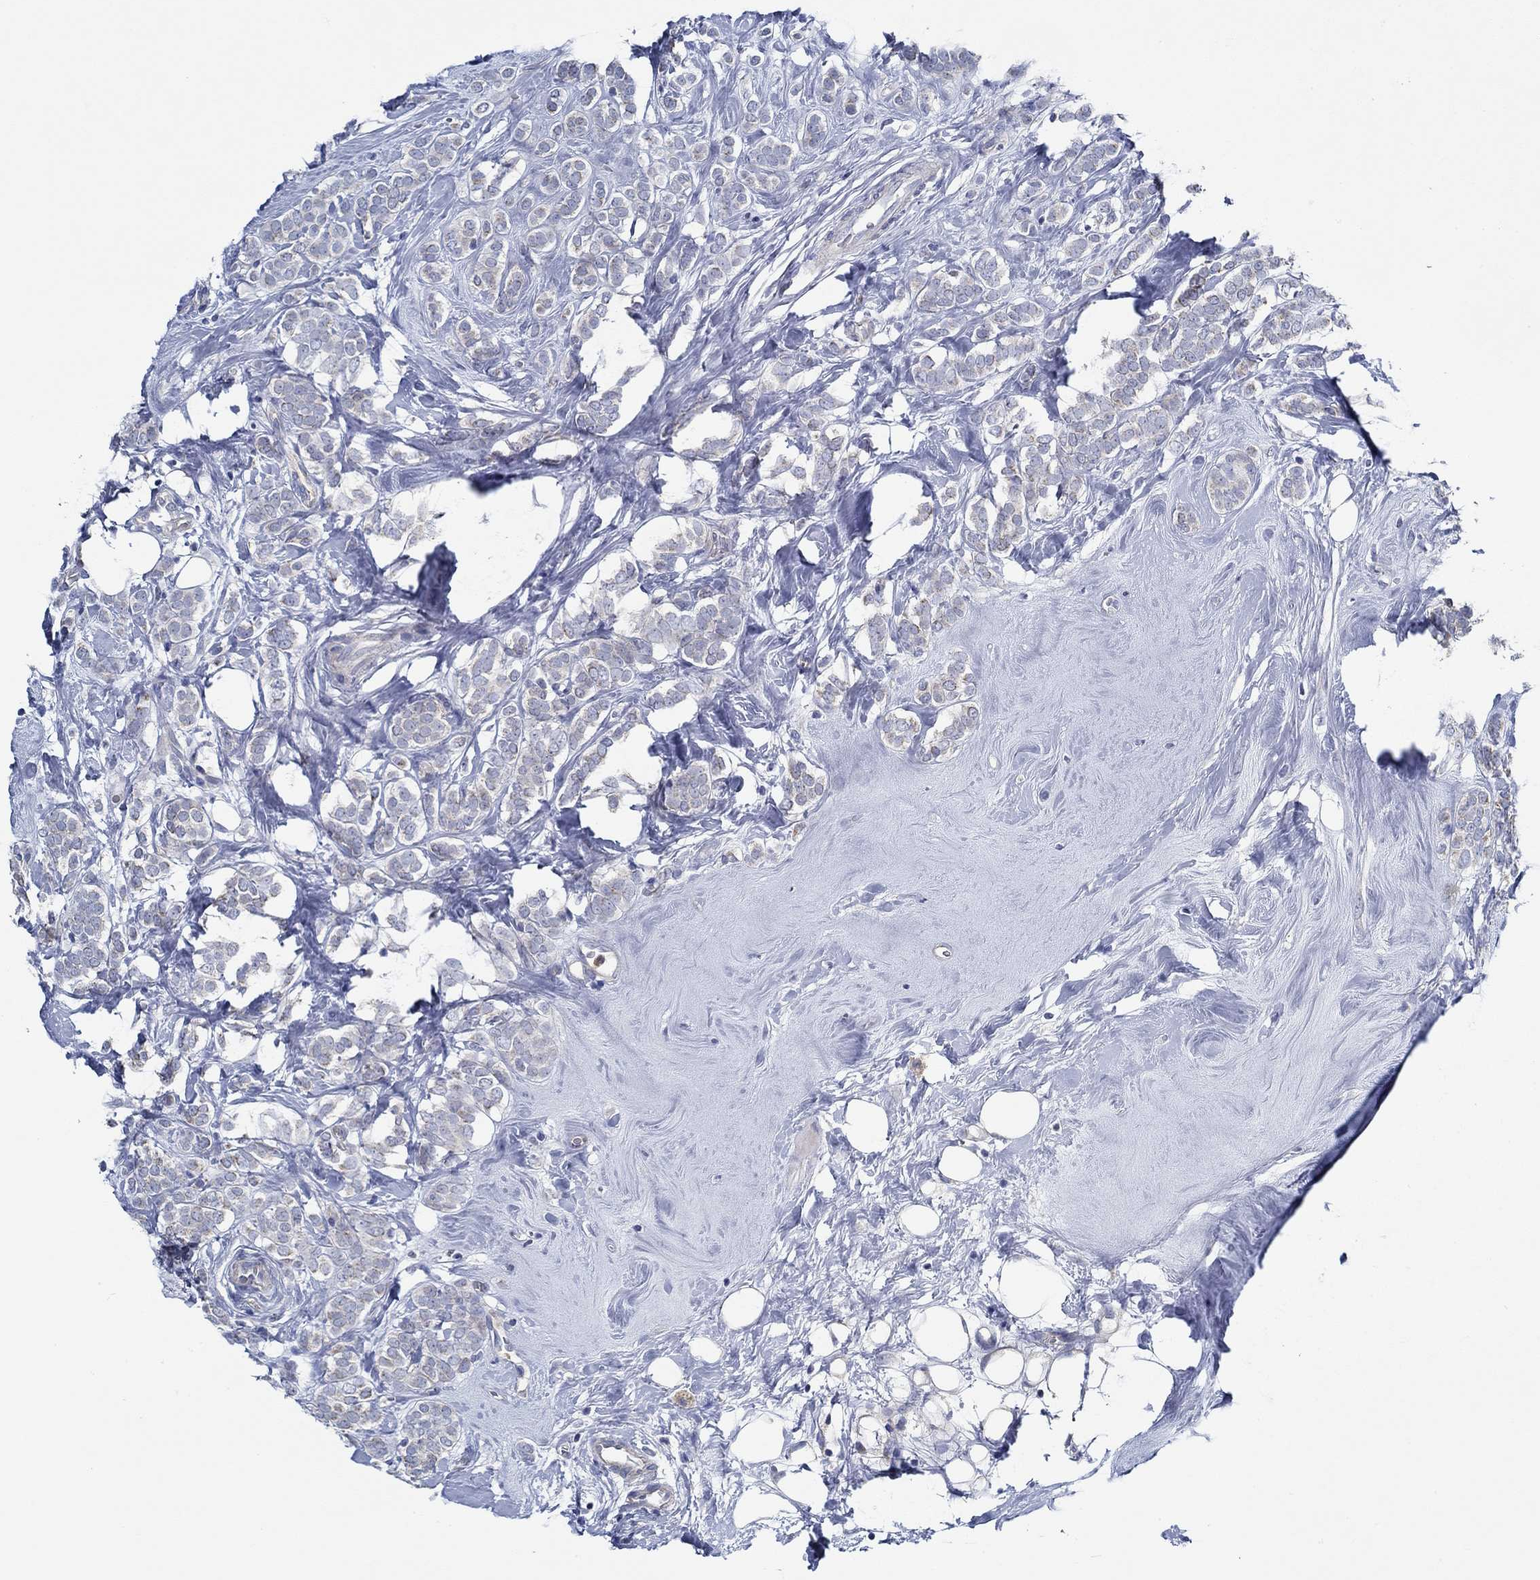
{"staining": {"intensity": "negative", "quantity": "none", "location": "none"}, "tissue": "breast cancer", "cell_type": "Tumor cells", "image_type": "cancer", "snomed": [{"axis": "morphology", "description": "Lobular carcinoma"}, {"axis": "topography", "description": "Breast"}], "caption": "Tumor cells show no significant protein positivity in breast cancer (lobular carcinoma).", "gene": "CFAP61", "patient": {"sex": "female", "age": 49}}